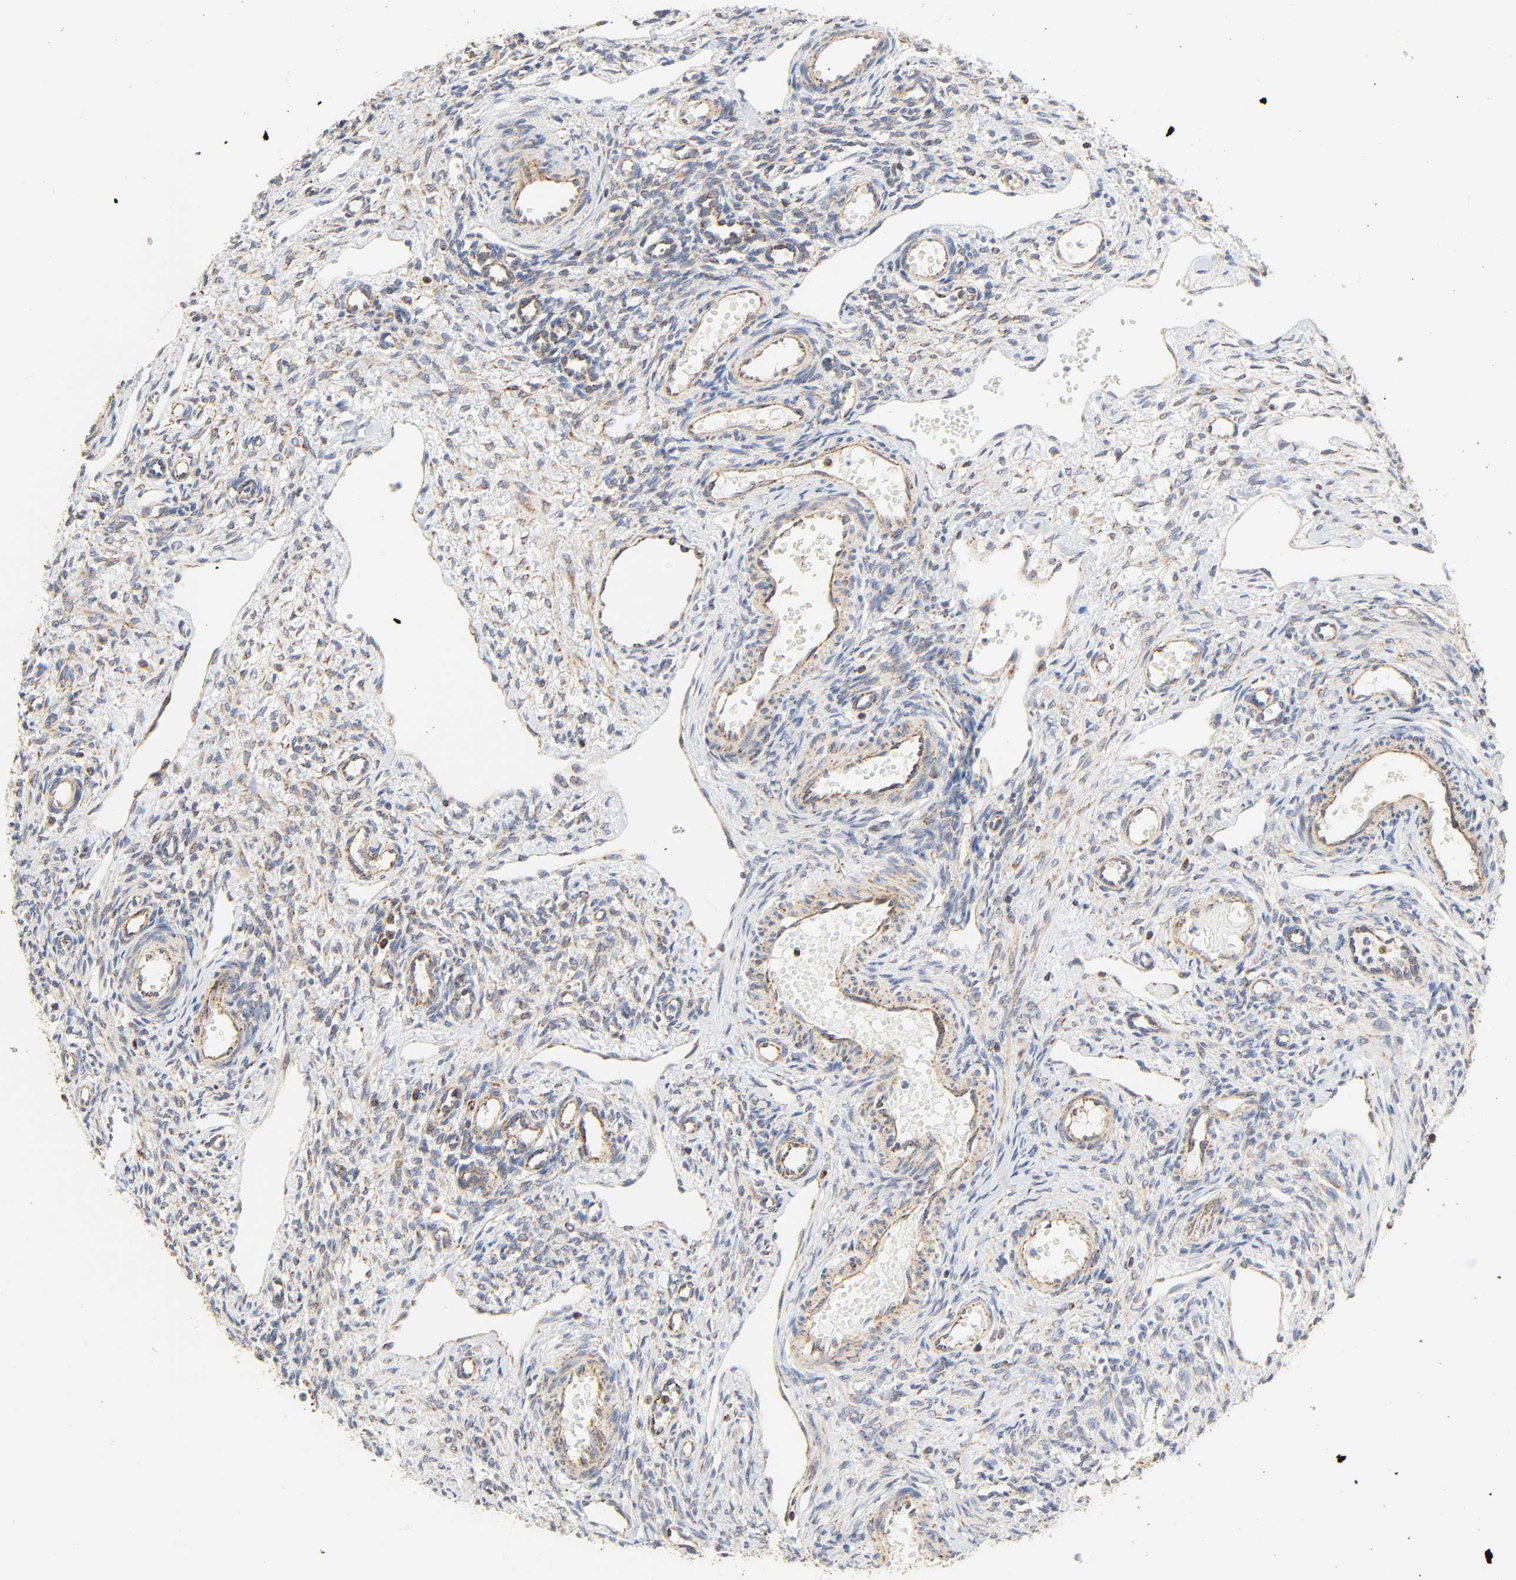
{"staining": {"intensity": "weak", "quantity": "<25%", "location": "cytoplasmic/membranous"}, "tissue": "ovary", "cell_type": "Ovarian stroma cells", "image_type": "normal", "snomed": [{"axis": "morphology", "description": "Normal tissue, NOS"}, {"axis": "topography", "description": "Ovary"}], "caption": "Ovarian stroma cells show no significant staining in unremarkable ovary. The staining was performed using DAB (3,3'-diaminobenzidine) to visualize the protein expression in brown, while the nuclei were stained in blue with hematoxylin (Magnification: 20x).", "gene": "ZMAT5", "patient": {"sex": "female", "age": 33}}